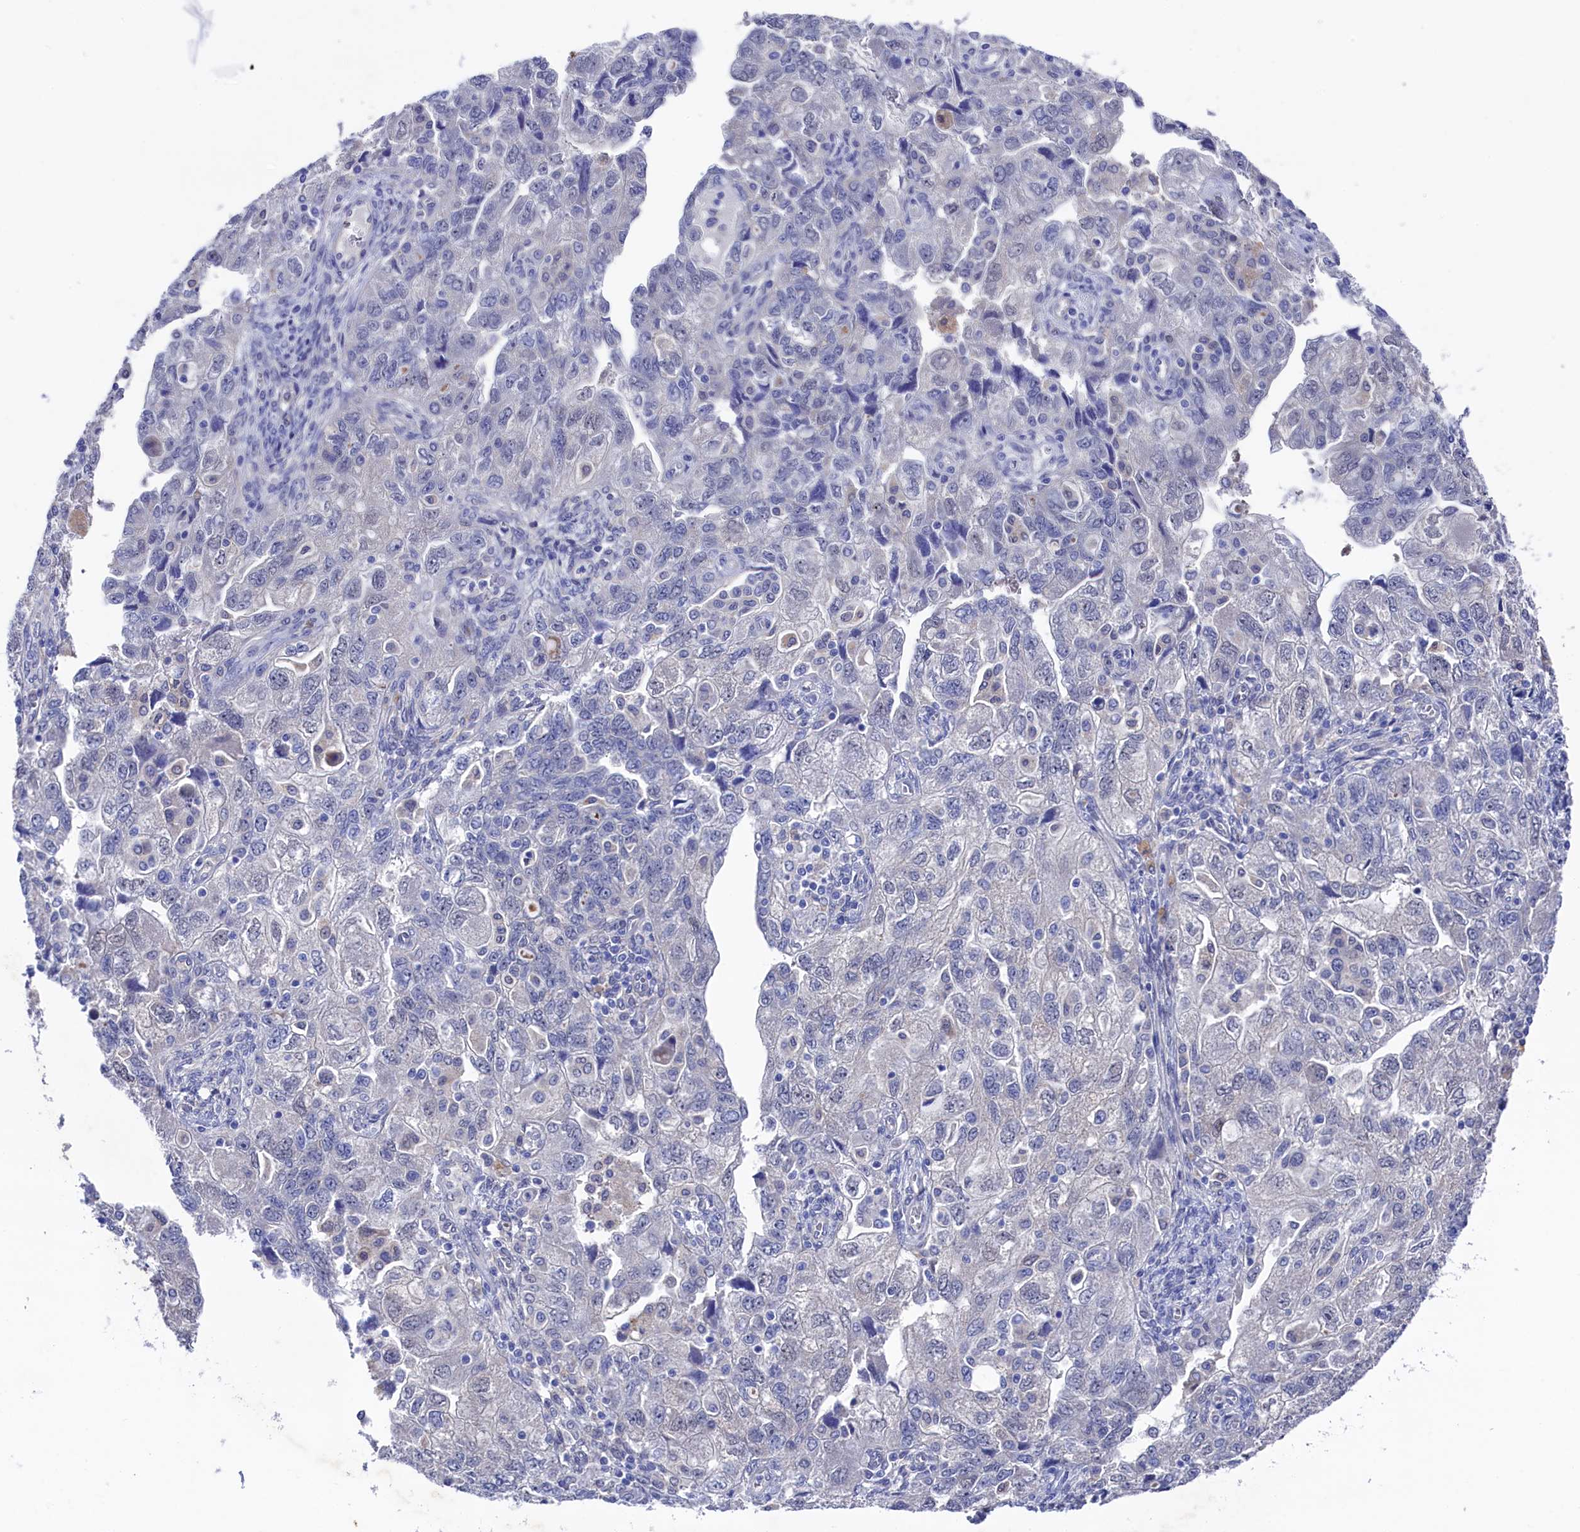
{"staining": {"intensity": "negative", "quantity": "none", "location": "none"}, "tissue": "ovarian cancer", "cell_type": "Tumor cells", "image_type": "cancer", "snomed": [{"axis": "morphology", "description": "Carcinoma, NOS"}, {"axis": "morphology", "description": "Cystadenocarcinoma, serous, NOS"}, {"axis": "topography", "description": "Ovary"}], "caption": "Immunohistochemistry histopathology image of neoplastic tissue: ovarian carcinoma stained with DAB demonstrates no significant protein positivity in tumor cells.", "gene": "RNH1", "patient": {"sex": "female", "age": 69}}